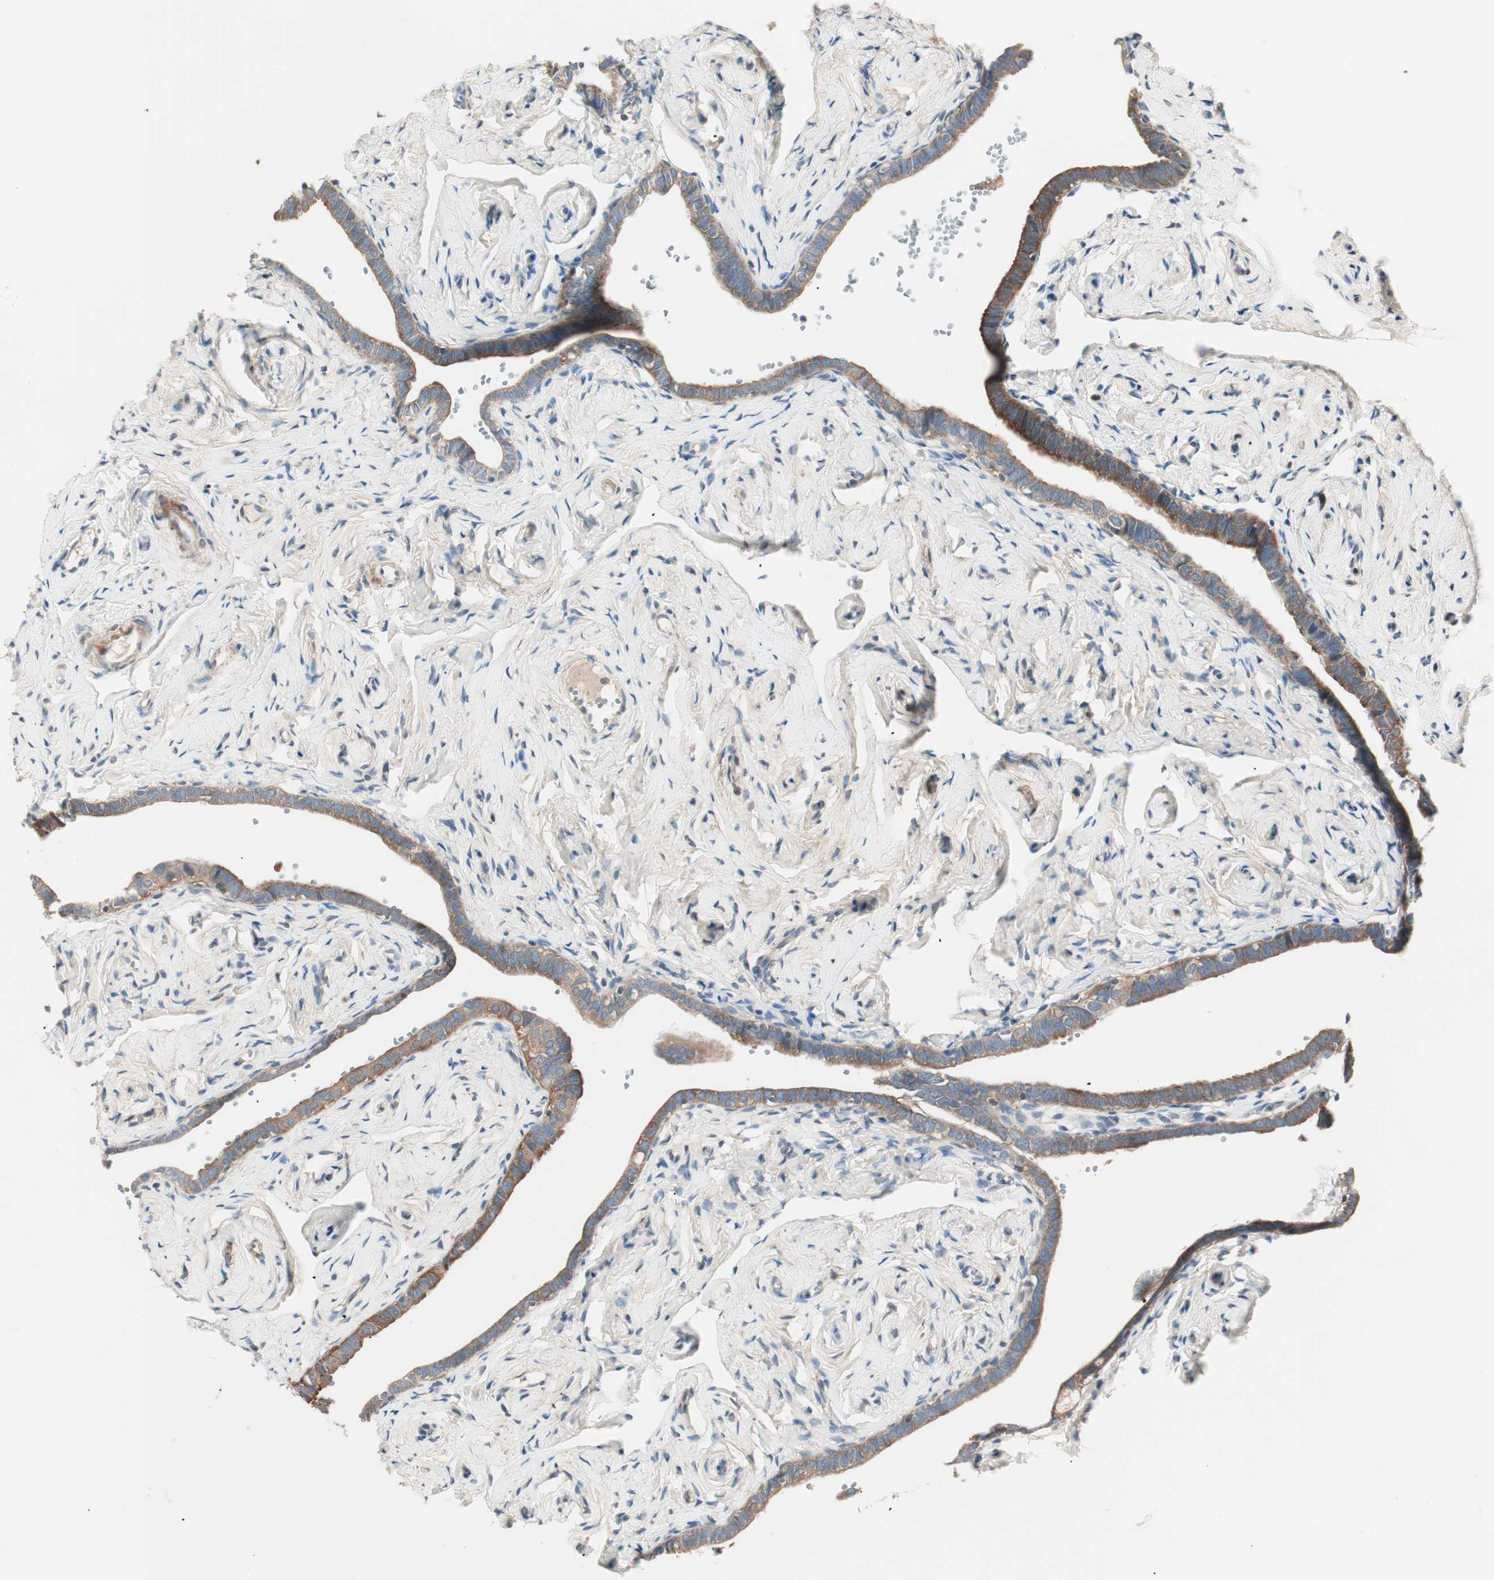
{"staining": {"intensity": "moderate", "quantity": ">75%", "location": "cytoplasmic/membranous"}, "tissue": "fallopian tube", "cell_type": "Glandular cells", "image_type": "normal", "snomed": [{"axis": "morphology", "description": "Normal tissue, NOS"}, {"axis": "topography", "description": "Fallopian tube"}], "caption": "This is a micrograph of immunohistochemistry staining of unremarkable fallopian tube, which shows moderate positivity in the cytoplasmic/membranous of glandular cells.", "gene": "RAD54B", "patient": {"sex": "female", "age": 71}}